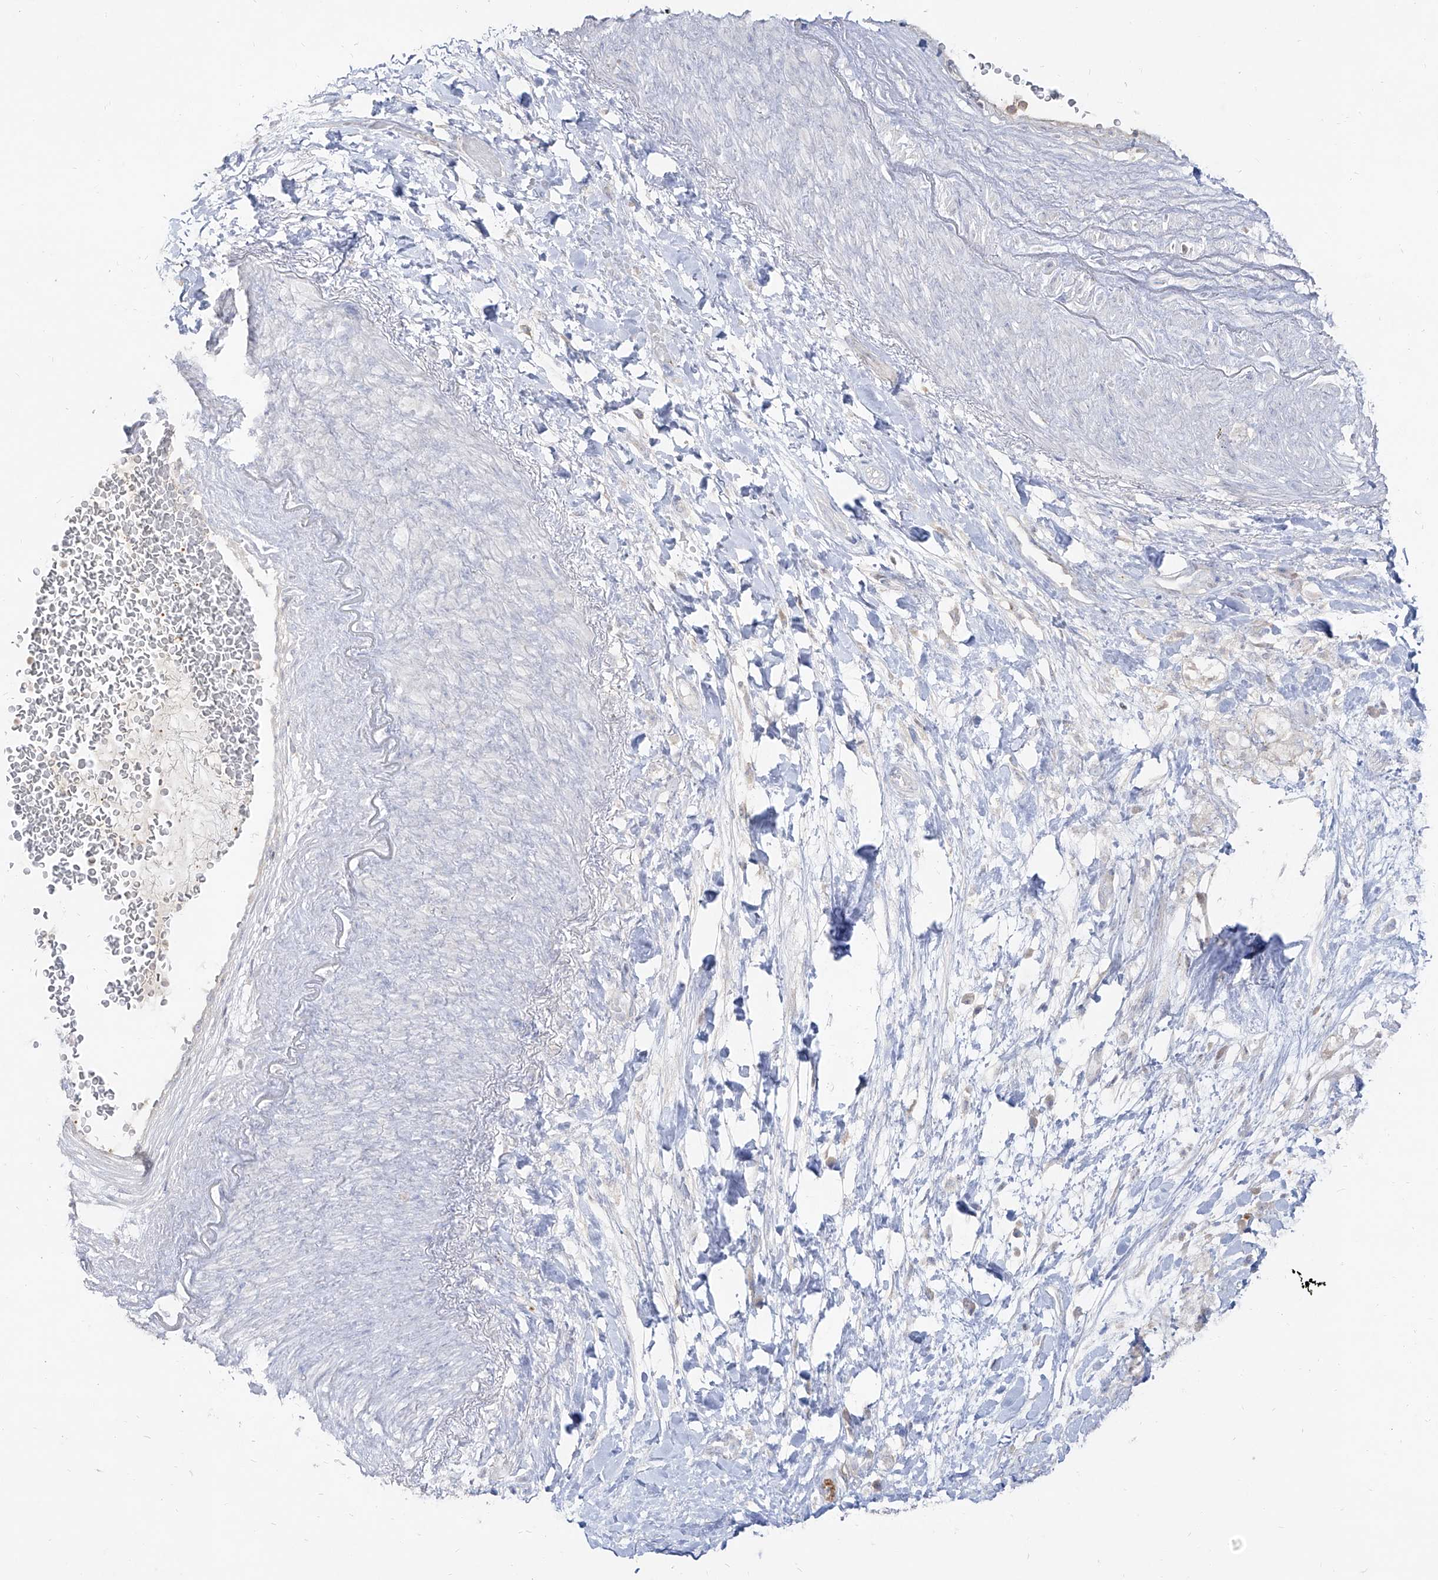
{"staining": {"intensity": "negative", "quantity": "none", "location": "none"}, "tissue": "pancreatic cancer", "cell_type": "Tumor cells", "image_type": "cancer", "snomed": [{"axis": "morphology", "description": "Adenocarcinoma, NOS"}, {"axis": "topography", "description": "Pancreas"}], "caption": "DAB (3,3'-diaminobenzidine) immunohistochemical staining of human adenocarcinoma (pancreatic) exhibits no significant expression in tumor cells. Brightfield microscopy of immunohistochemistry stained with DAB (3,3'-diaminobenzidine) (brown) and hematoxylin (blue), captured at high magnification.", "gene": "RBFOX3", "patient": {"sex": "female", "age": 73}}